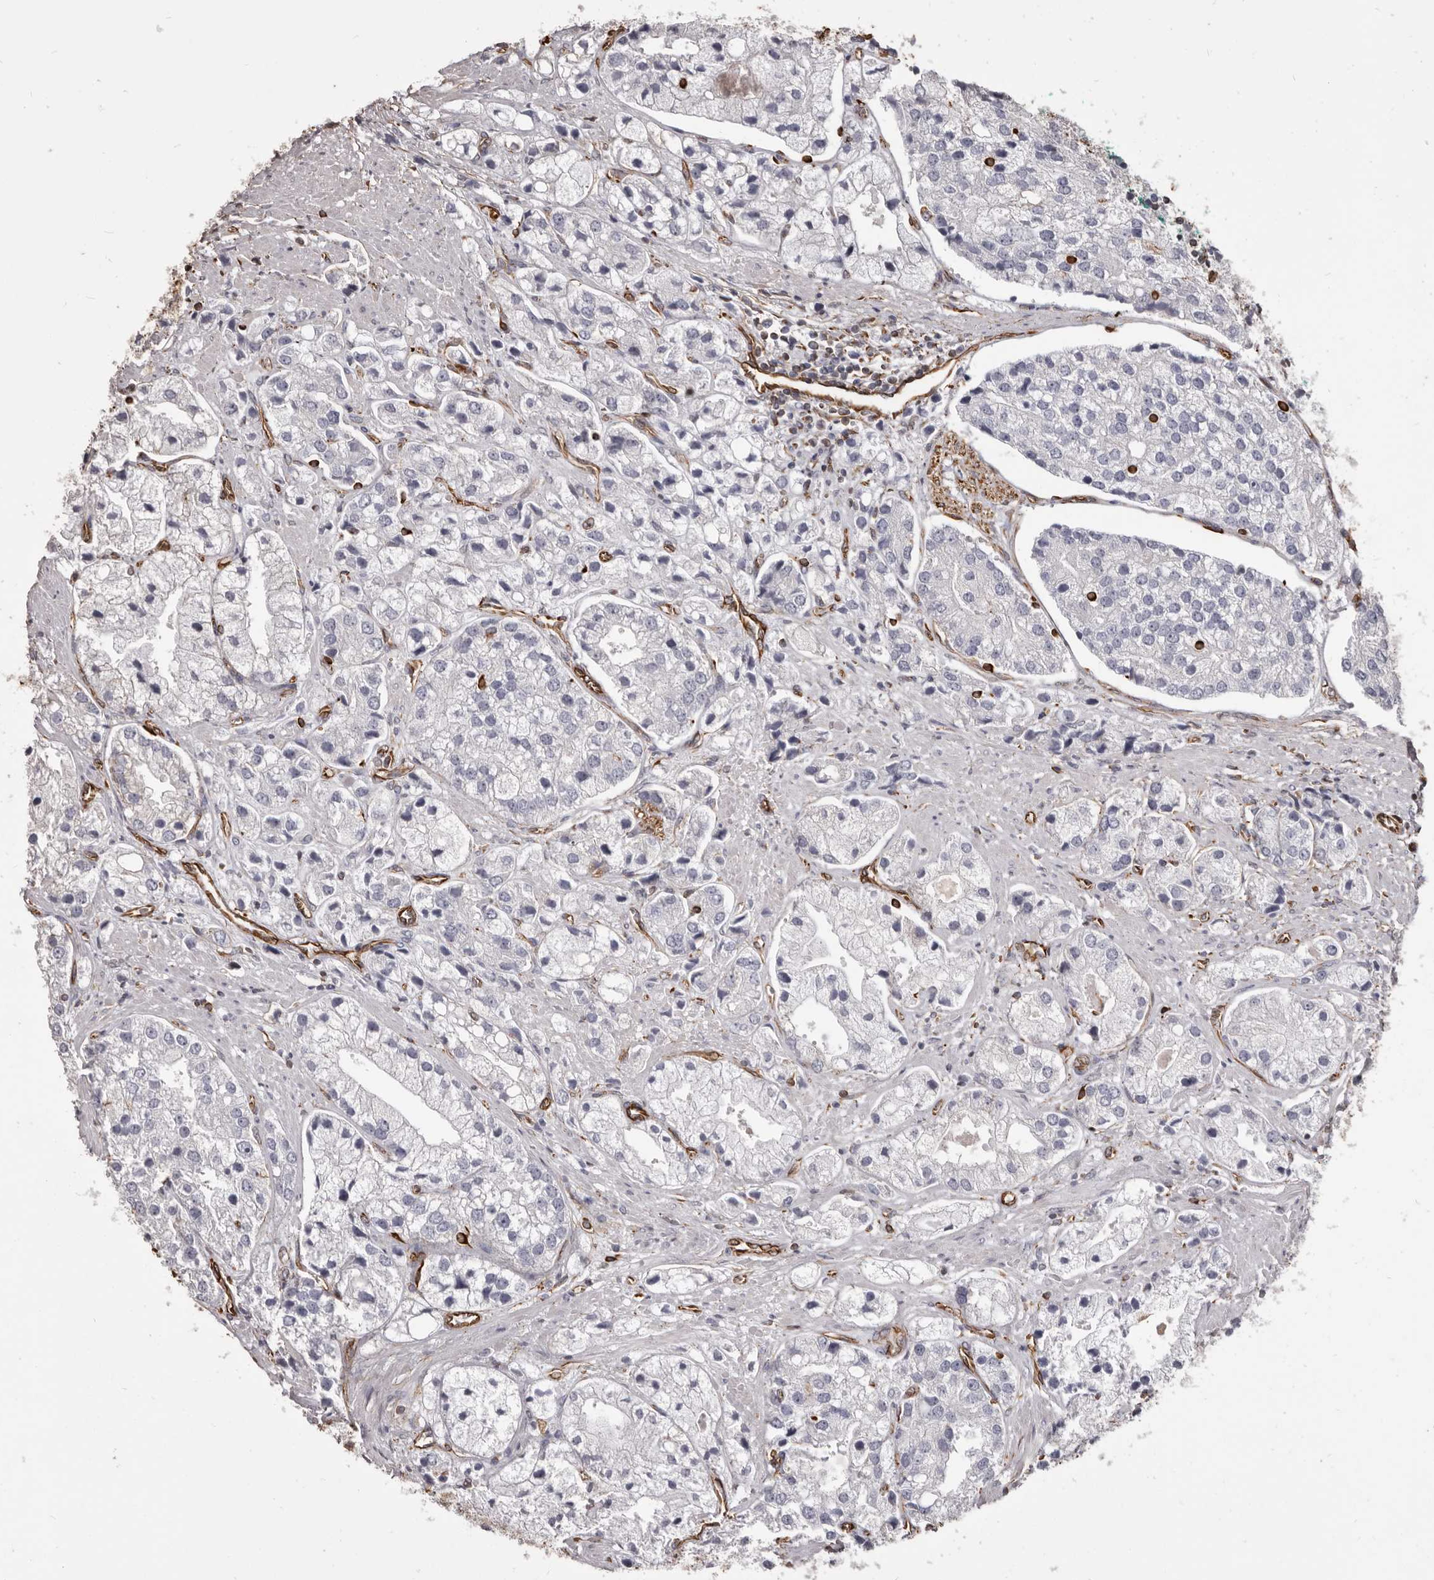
{"staining": {"intensity": "negative", "quantity": "none", "location": "none"}, "tissue": "prostate cancer", "cell_type": "Tumor cells", "image_type": "cancer", "snomed": [{"axis": "morphology", "description": "Adenocarcinoma, High grade"}, {"axis": "topography", "description": "Prostate"}], "caption": "Prostate high-grade adenocarcinoma was stained to show a protein in brown. There is no significant staining in tumor cells.", "gene": "MTURN", "patient": {"sex": "male", "age": 50}}